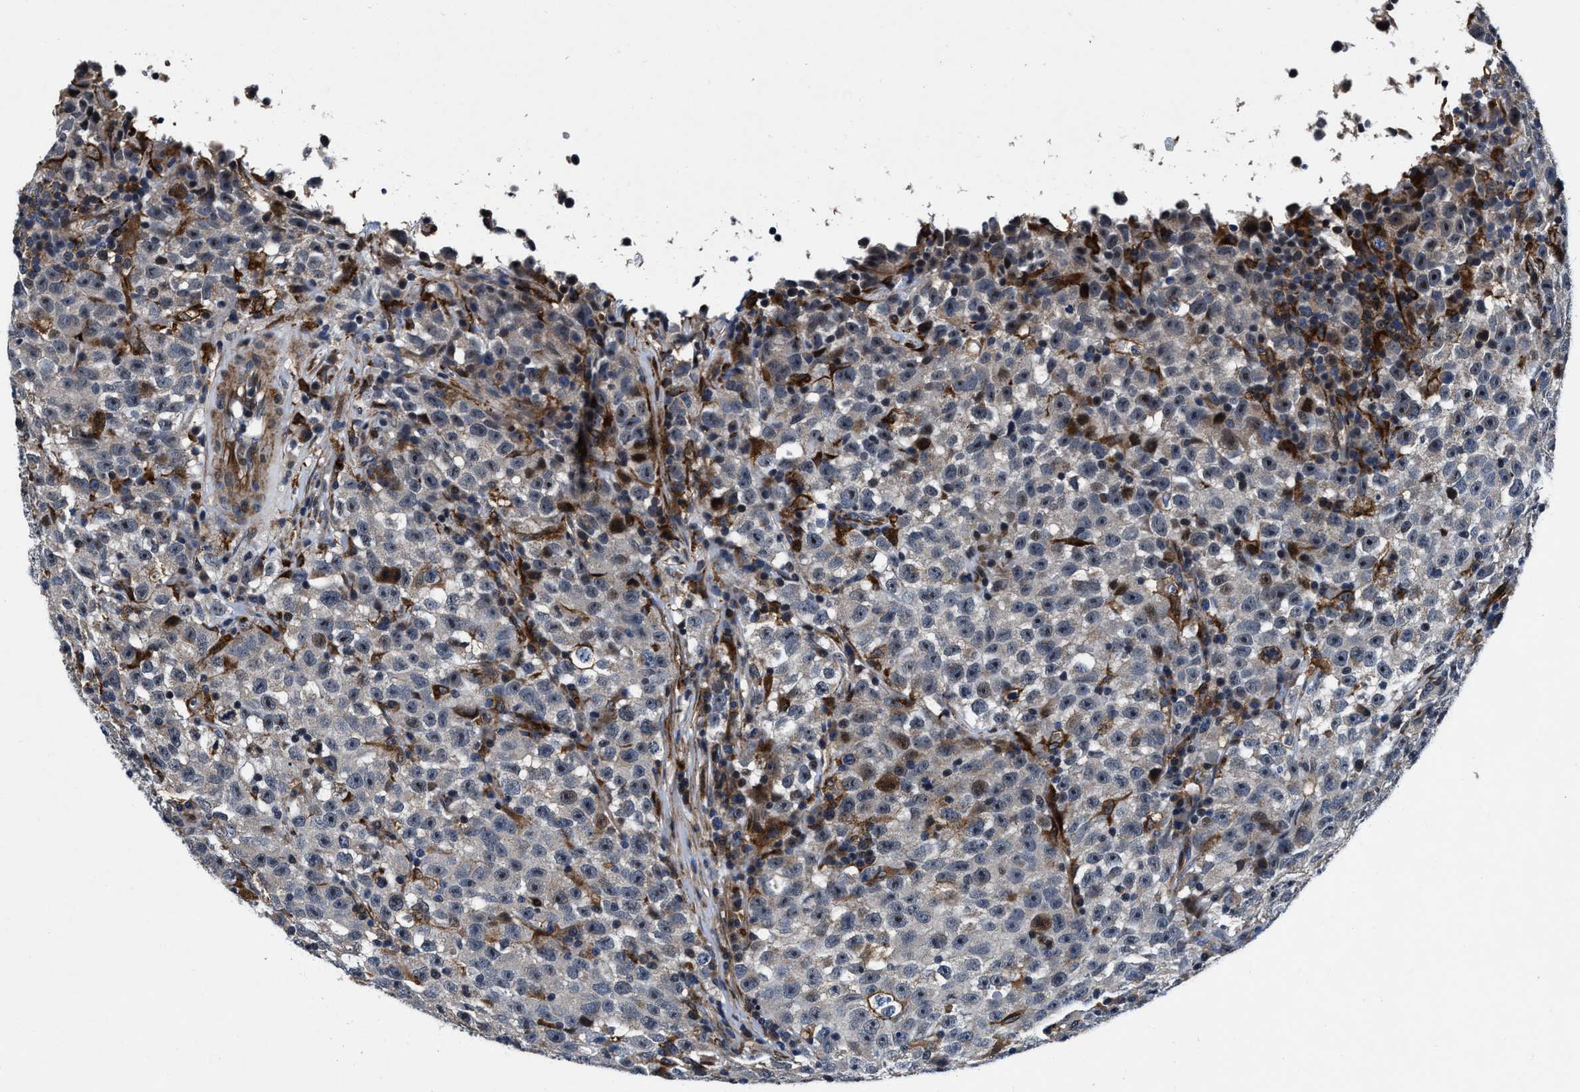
{"staining": {"intensity": "negative", "quantity": "none", "location": "none"}, "tissue": "testis cancer", "cell_type": "Tumor cells", "image_type": "cancer", "snomed": [{"axis": "morphology", "description": "Seminoma, NOS"}, {"axis": "topography", "description": "Testis"}], "caption": "High power microscopy micrograph of an immunohistochemistry (IHC) image of testis seminoma, revealing no significant positivity in tumor cells.", "gene": "C2orf66", "patient": {"sex": "male", "age": 22}}